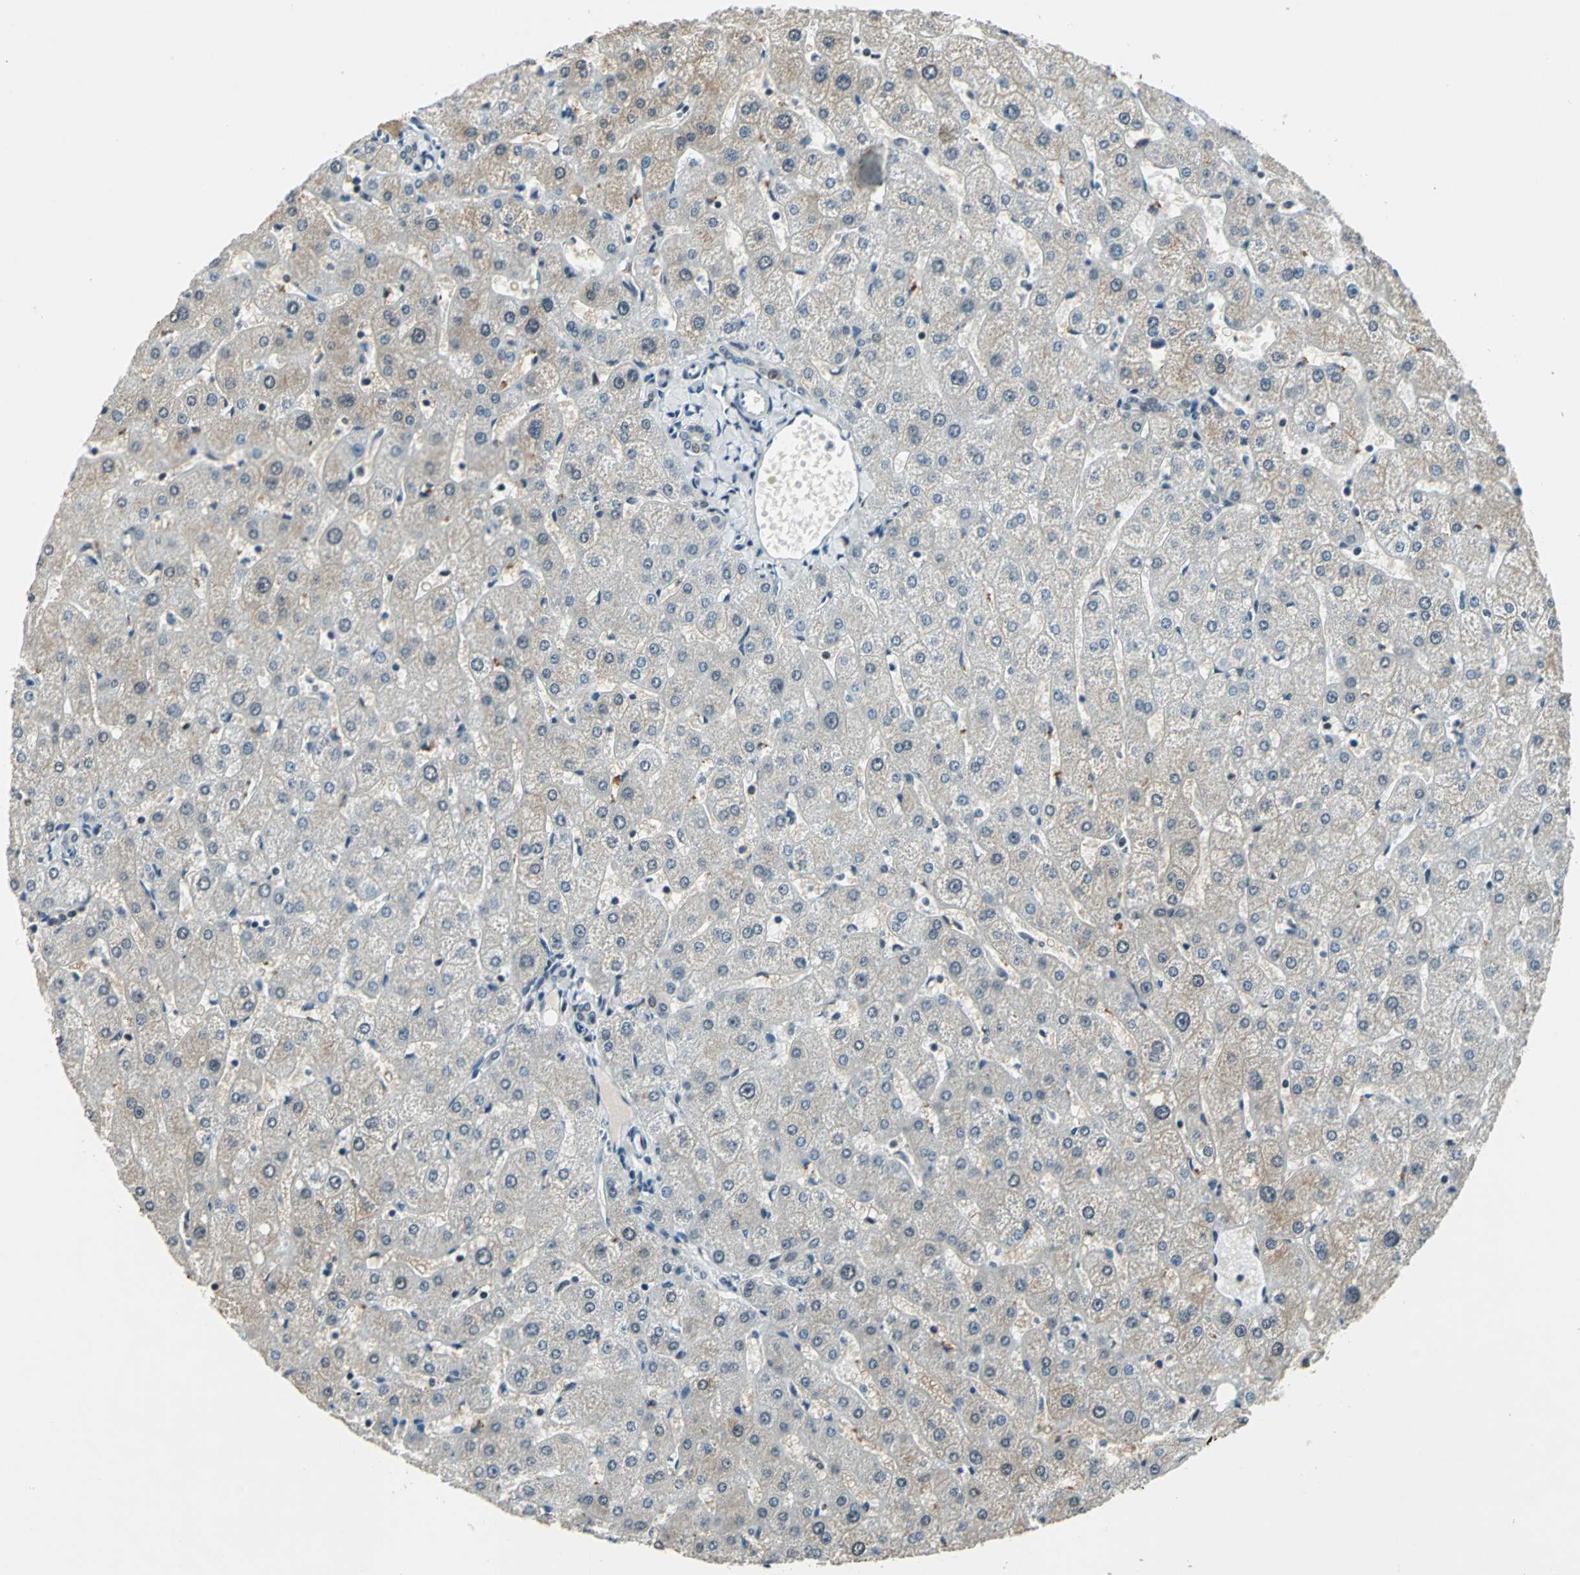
{"staining": {"intensity": "weak", "quantity": "<25%", "location": "nuclear"}, "tissue": "liver", "cell_type": "Cholangiocytes", "image_type": "normal", "snomed": [{"axis": "morphology", "description": "Normal tissue, NOS"}, {"axis": "topography", "description": "Liver"}], "caption": "An image of liver stained for a protein displays no brown staining in cholangiocytes. Brightfield microscopy of immunohistochemistry stained with DAB (3,3'-diaminobenzidine) (brown) and hematoxylin (blue), captured at high magnification.", "gene": "KAT6B", "patient": {"sex": "male", "age": 67}}